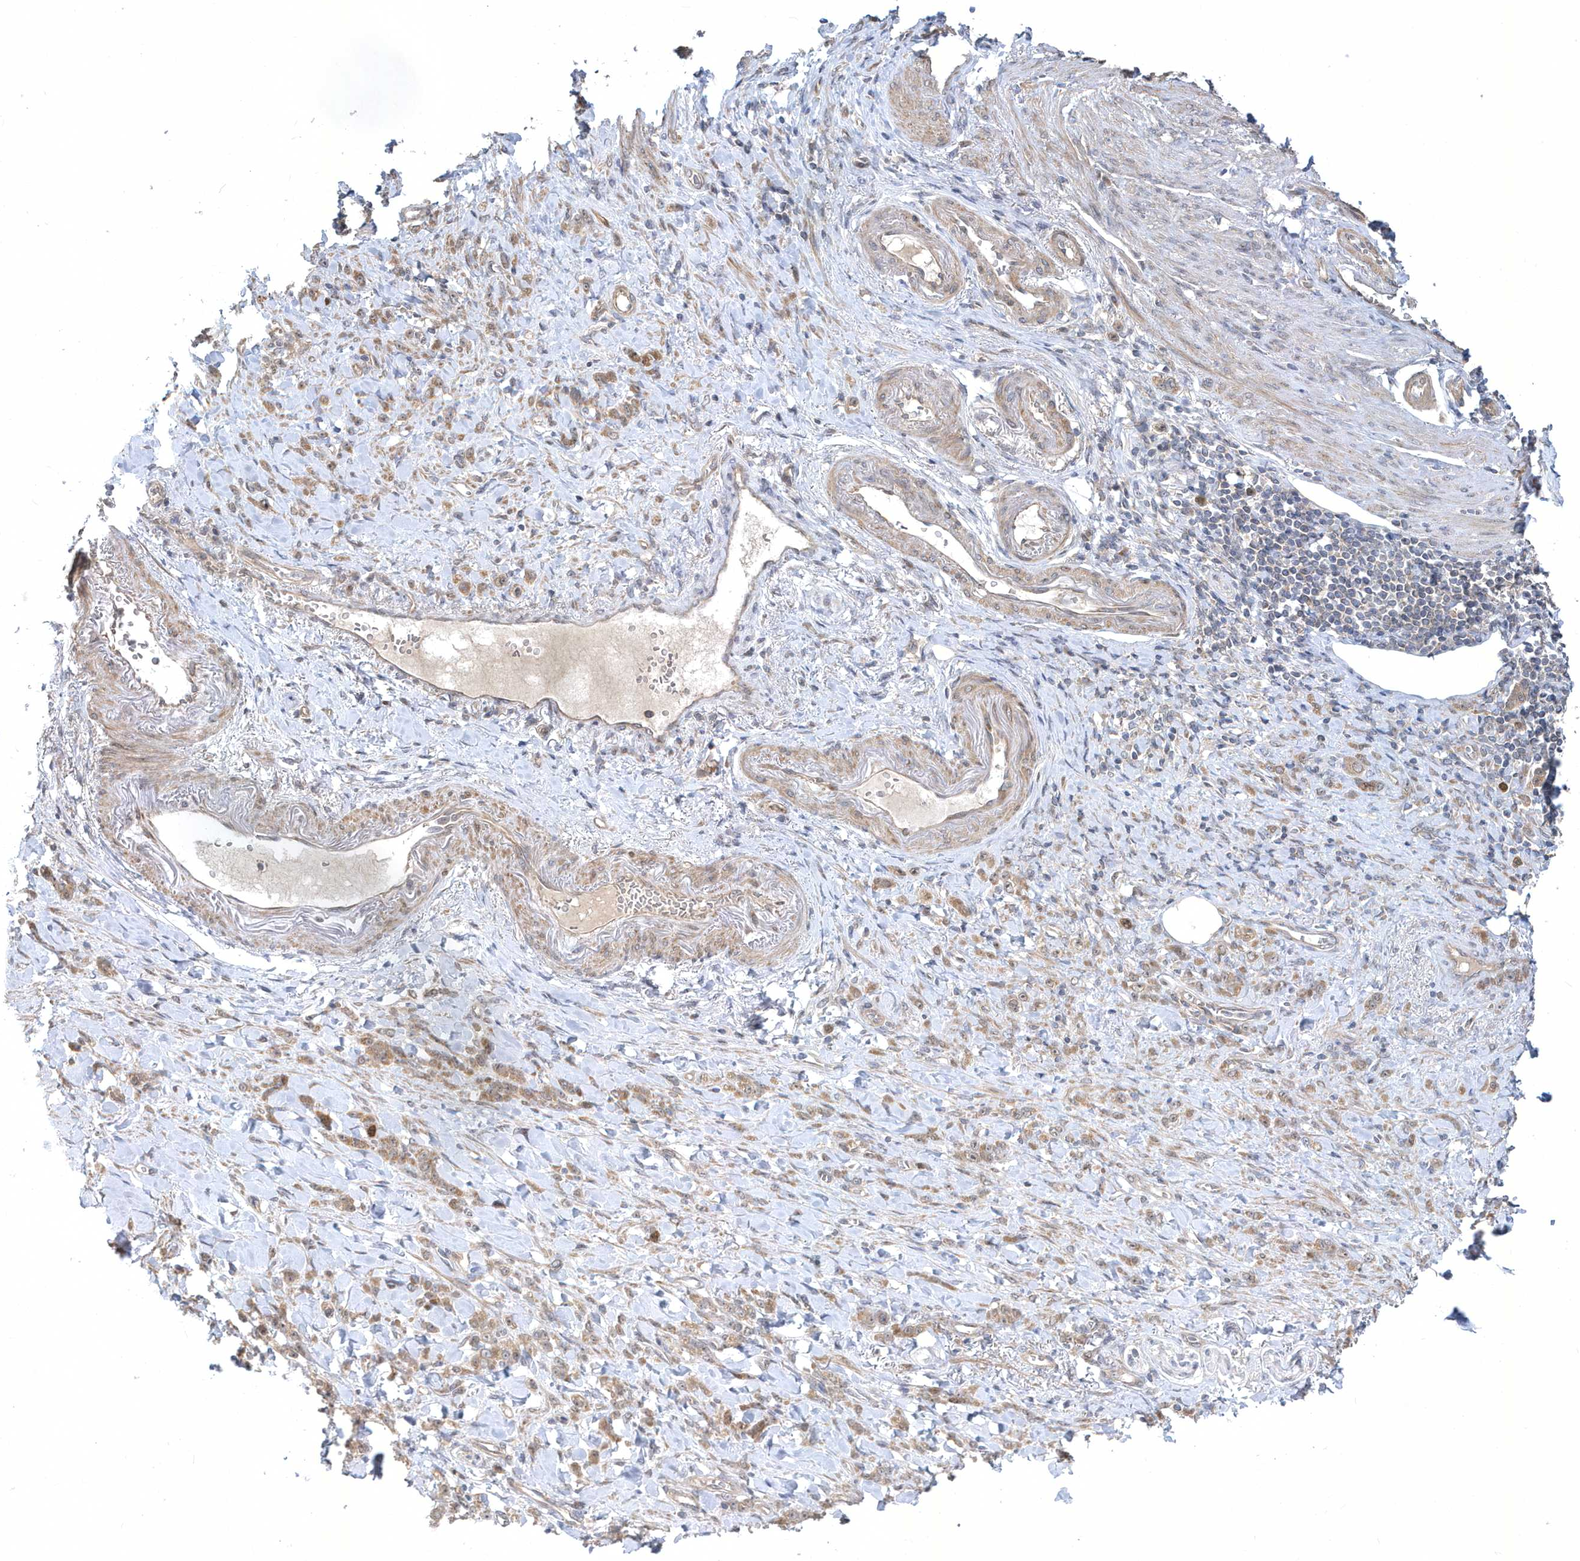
{"staining": {"intensity": "moderate", "quantity": ">75%", "location": "cytoplasmic/membranous"}, "tissue": "stomach cancer", "cell_type": "Tumor cells", "image_type": "cancer", "snomed": [{"axis": "morphology", "description": "Normal tissue, NOS"}, {"axis": "morphology", "description": "Adenocarcinoma, NOS"}, {"axis": "topography", "description": "Stomach"}], "caption": "Immunohistochemical staining of human stomach adenocarcinoma reveals moderate cytoplasmic/membranous protein positivity in approximately >75% of tumor cells.", "gene": "MXI1", "patient": {"sex": "male", "age": 82}}